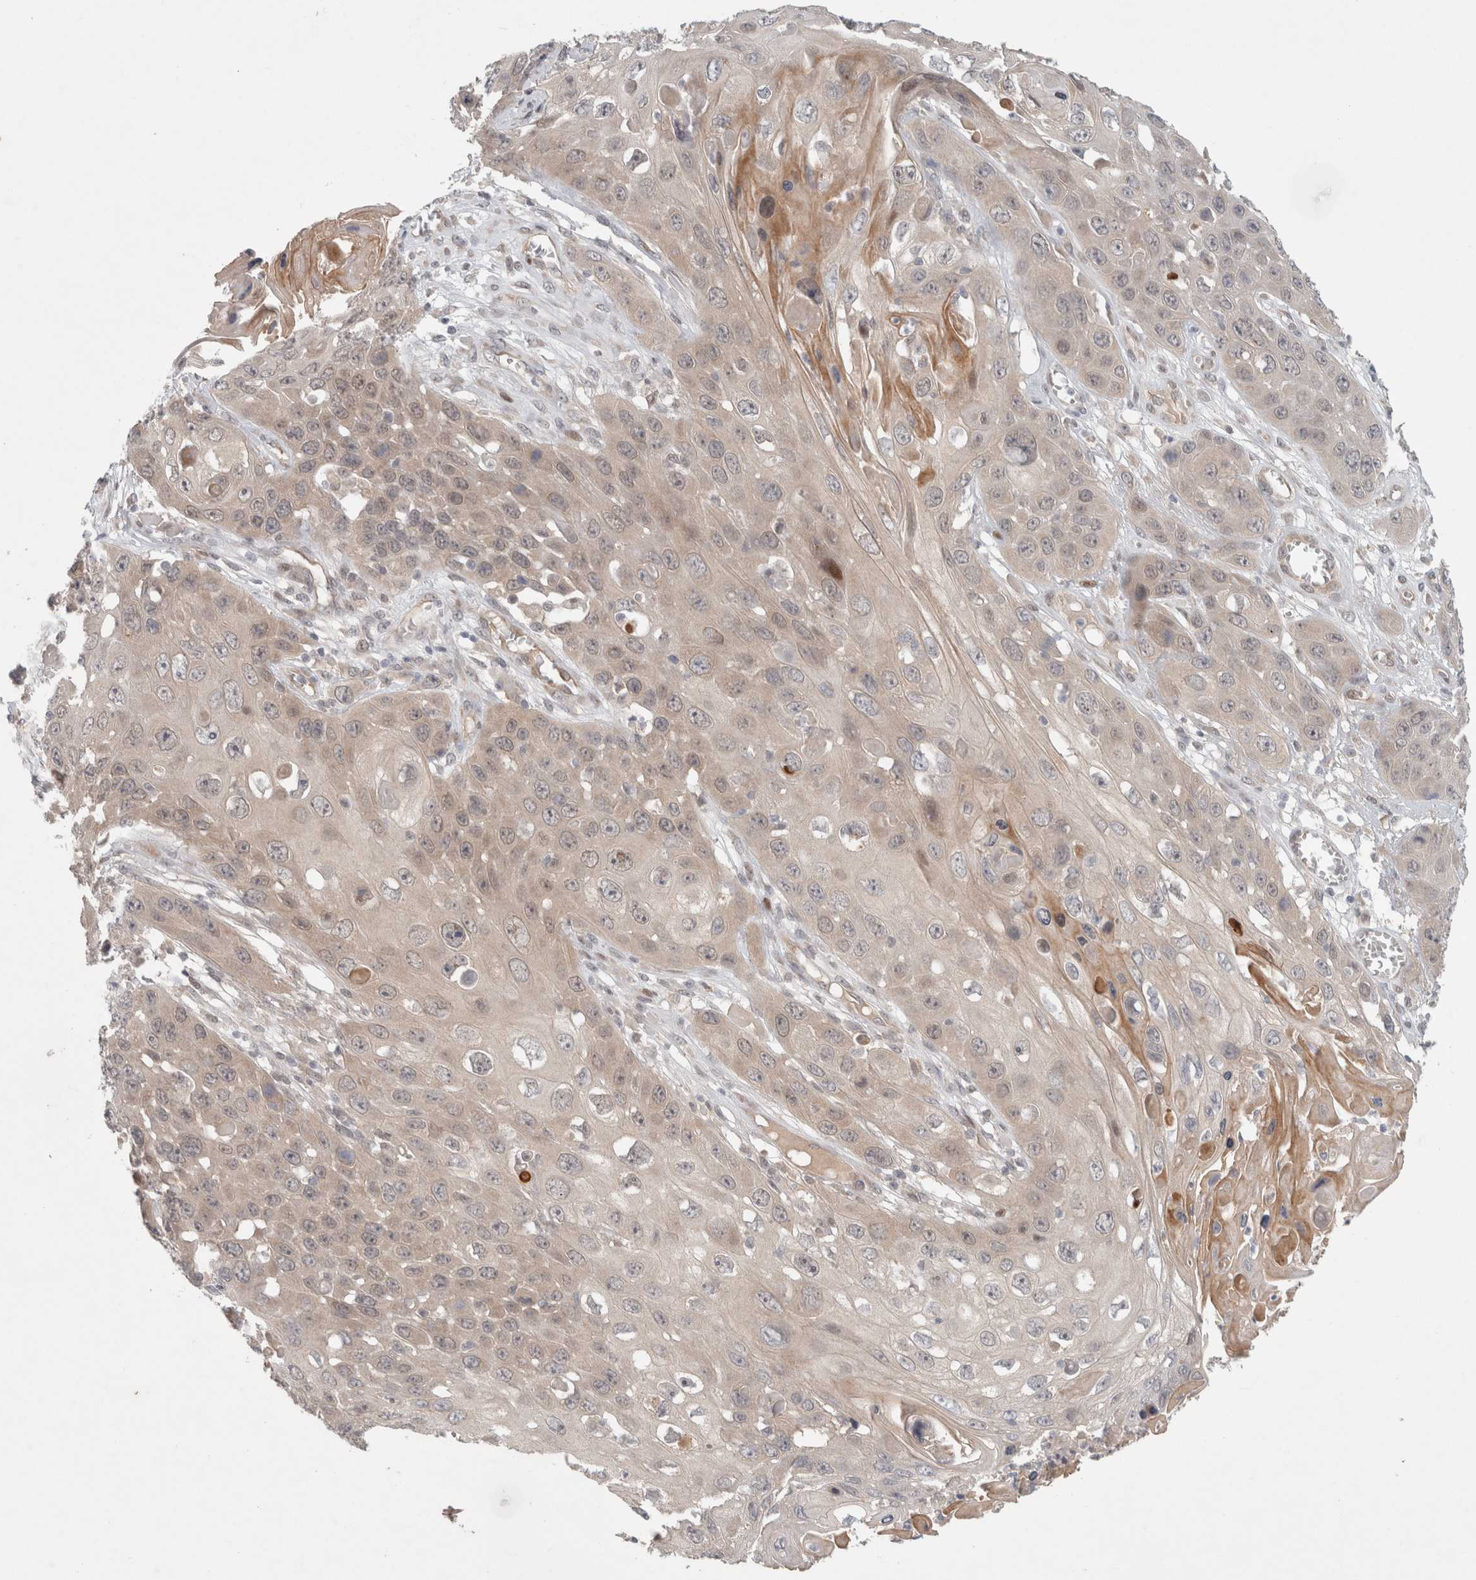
{"staining": {"intensity": "weak", "quantity": "<25%", "location": "cytoplasmic/membranous"}, "tissue": "skin cancer", "cell_type": "Tumor cells", "image_type": "cancer", "snomed": [{"axis": "morphology", "description": "Squamous cell carcinoma, NOS"}, {"axis": "topography", "description": "Skin"}], "caption": "This is an immunohistochemistry (IHC) micrograph of human skin cancer (squamous cell carcinoma). There is no positivity in tumor cells.", "gene": "RASAL2", "patient": {"sex": "male", "age": 55}}